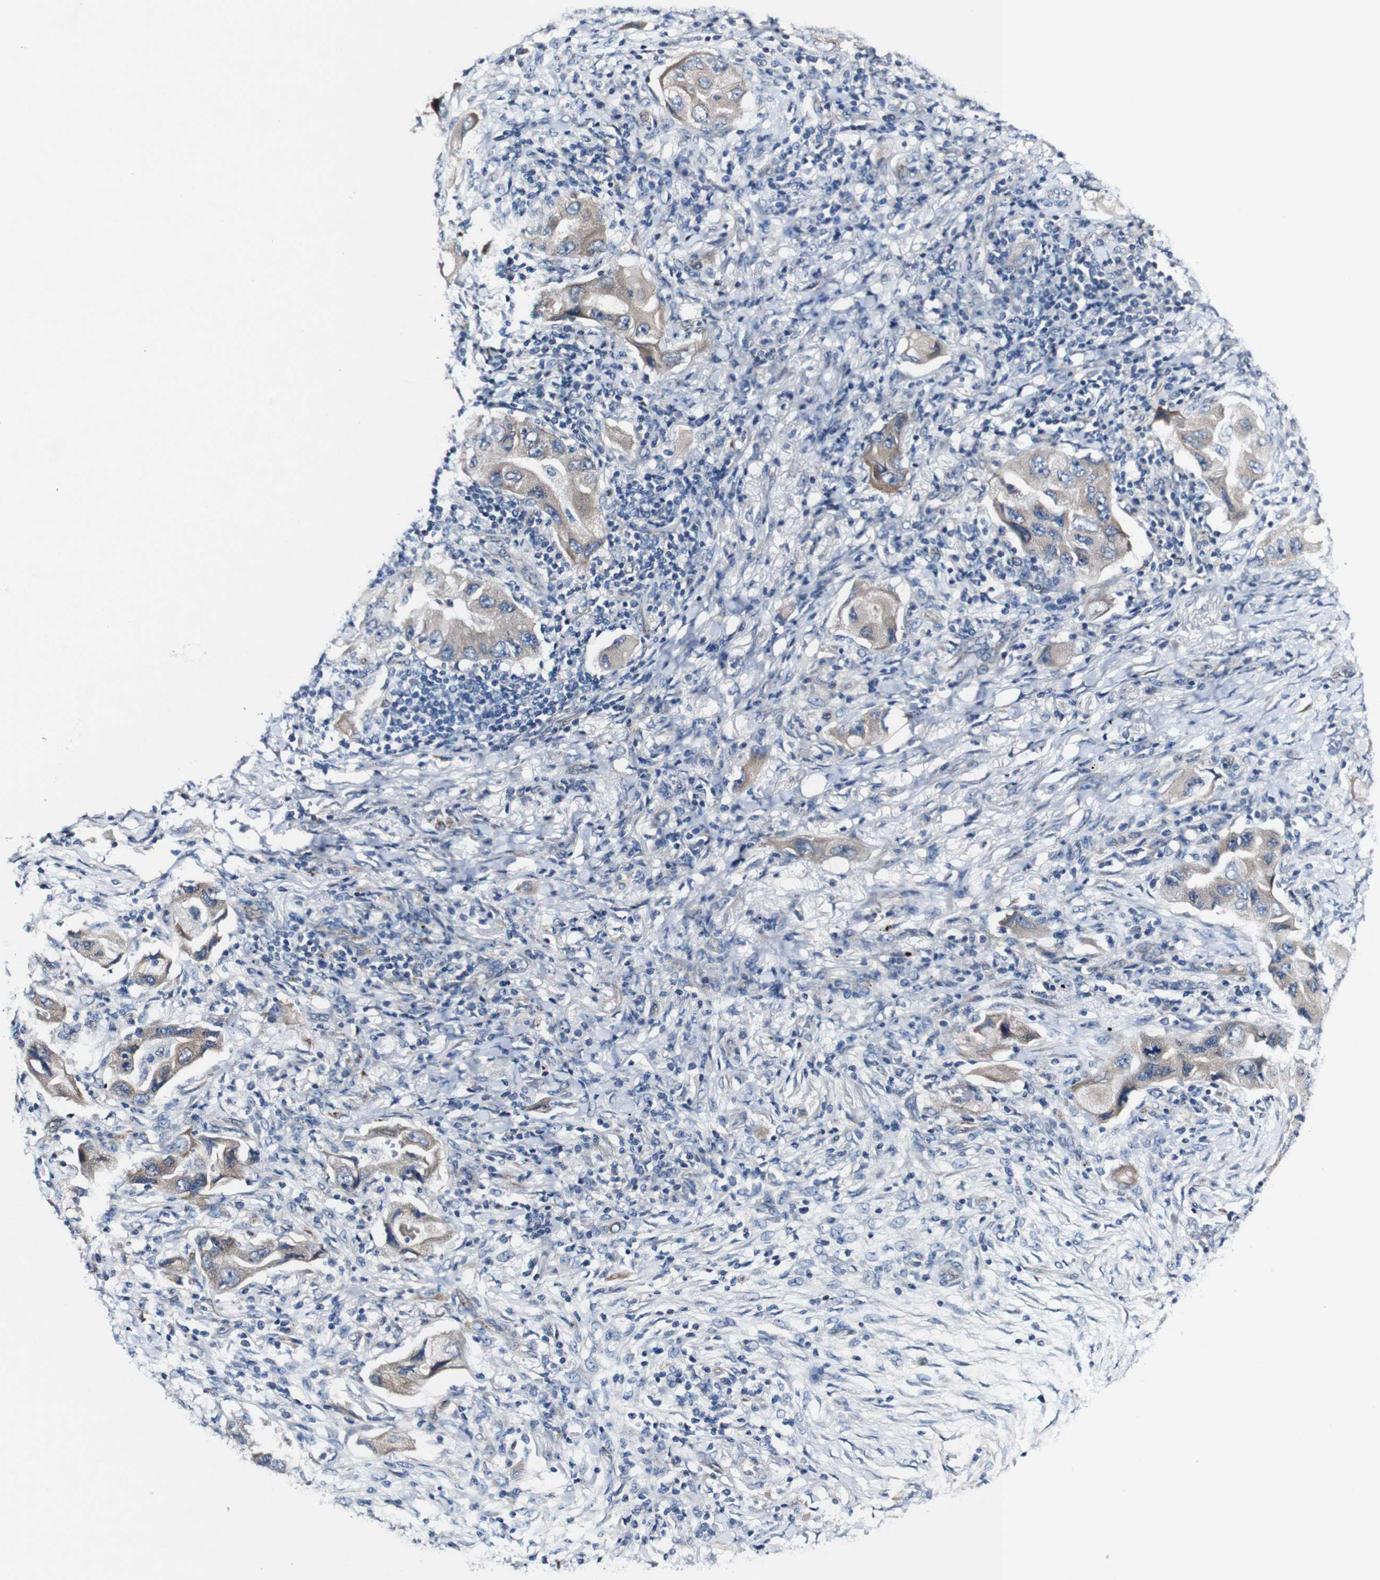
{"staining": {"intensity": "weak", "quantity": ">75%", "location": "cytoplasmic/membranous"}, "tissue": "lung cancer", "cell_type": "Tumor cells", "image_type": "cancer", "snomed": [{"axis": "morphology", "description": "Adenocarcinoma, NOS"}, {"axis": "topography", "description": "Lung"}], "caption": "A brown stain shows weak cytoplasmic/membranous positivity of a protein in lung cancer tumor cells.", "gene": "GRAMD1A", "patient": {"sex": "female", "age": 65}}